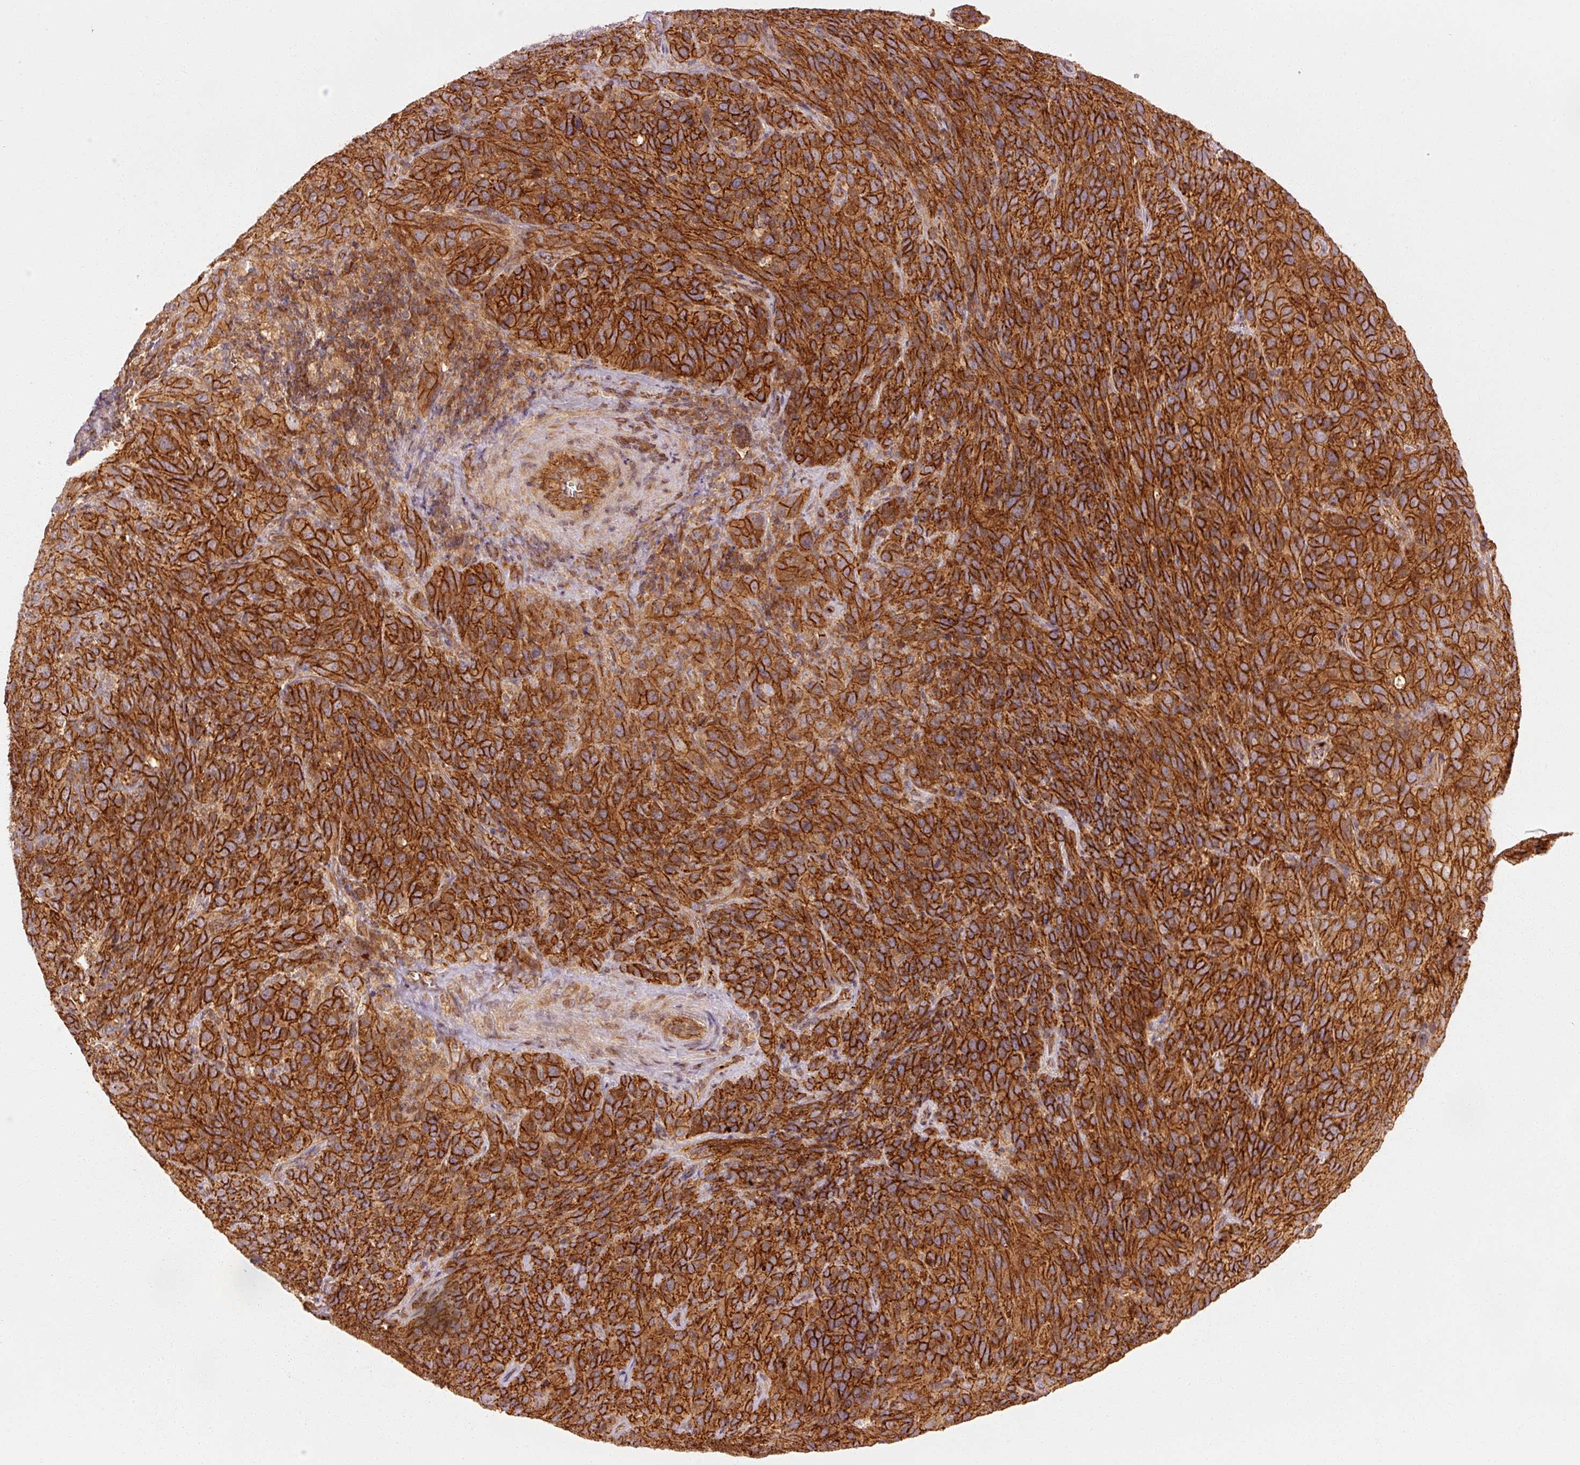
{"staining": {"intensity": "strong", "quantity": ">75%", "location": "cytoplasmic/membranous"}, "tissue": "cervical cancer", "cell_type": "Tumor cells", "image_type": "cancer", "snomed": [{"axis": "morphology", "description": "Normal tissue, NOS"}, {"axis": "morphology", "description": "Squamous cell carcinoma, NOS"}, {"axis": "topography", "description": "Cervix"}], "caption": "Cervical cancer stained with IHC demonstrates strong cytoplasmic/membranous expression in about >75% of tumor cells. Ihc stains the protein of interest in brown and the nuclei are stained blue.", "gene": "CTNNA1", "patient": {"sex": "female", "age": 51}}